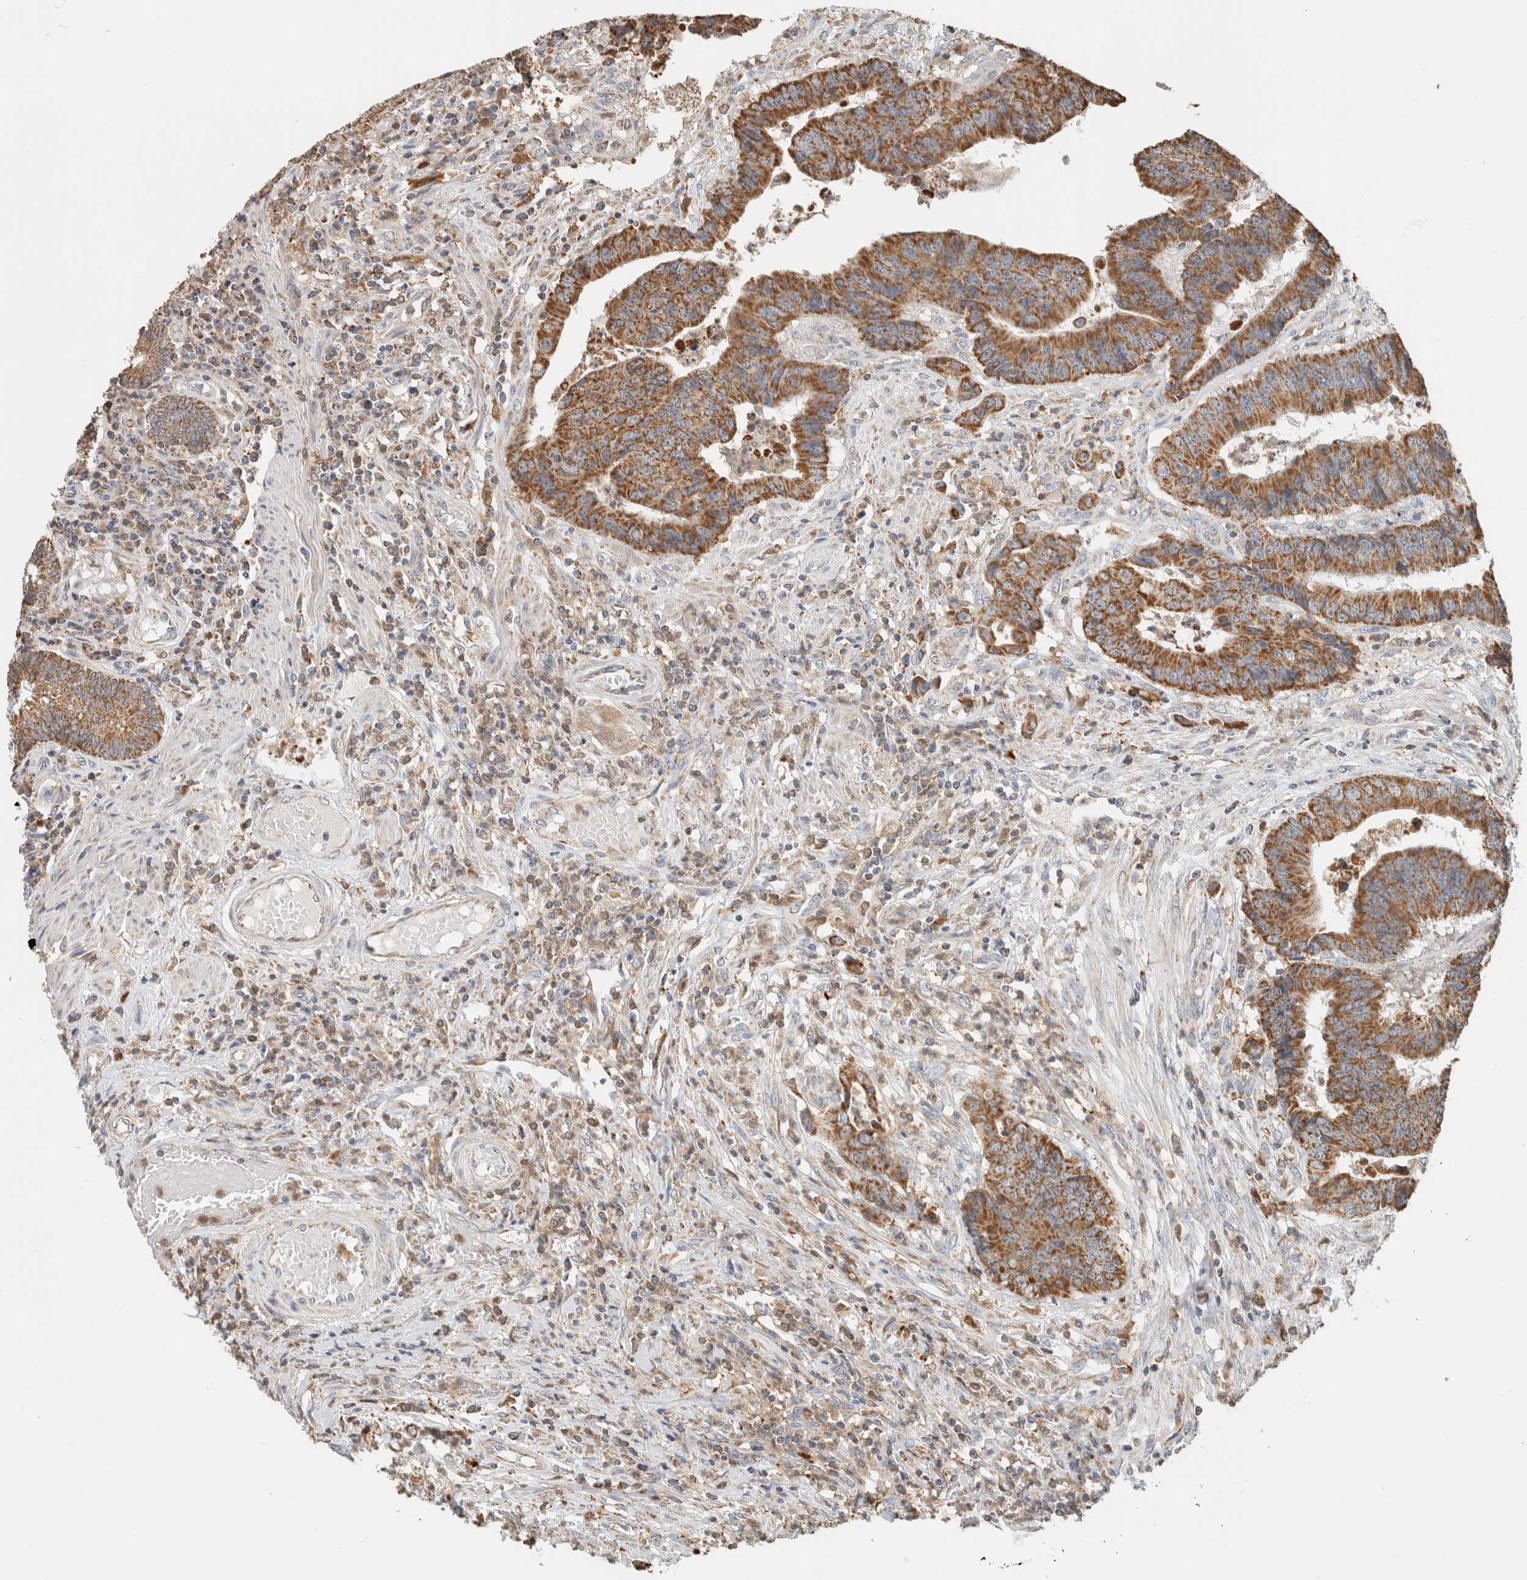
{"staining": {"intensity": "moderate", "quantity": ">75%", "location": "cytoplasmic/membranous"}, "tissue": "colorectal cancer", "cell_type": "Tumor cells", "image_type": "cancer", "snomed": [{"axis": "morphology", "description": "Adenocarcinoma, NOS"}, {"axis": "topography", "description": "Rectum"}], "caption": "Colorectal cancer (adenocarcinoma) stained with a brown dye exhibits moderate cytoplasmic/membranous positive expression in approximately >75% of tumor cells.", "gene": "CAPG", "patient": {"sex": "male", "age": 84}}